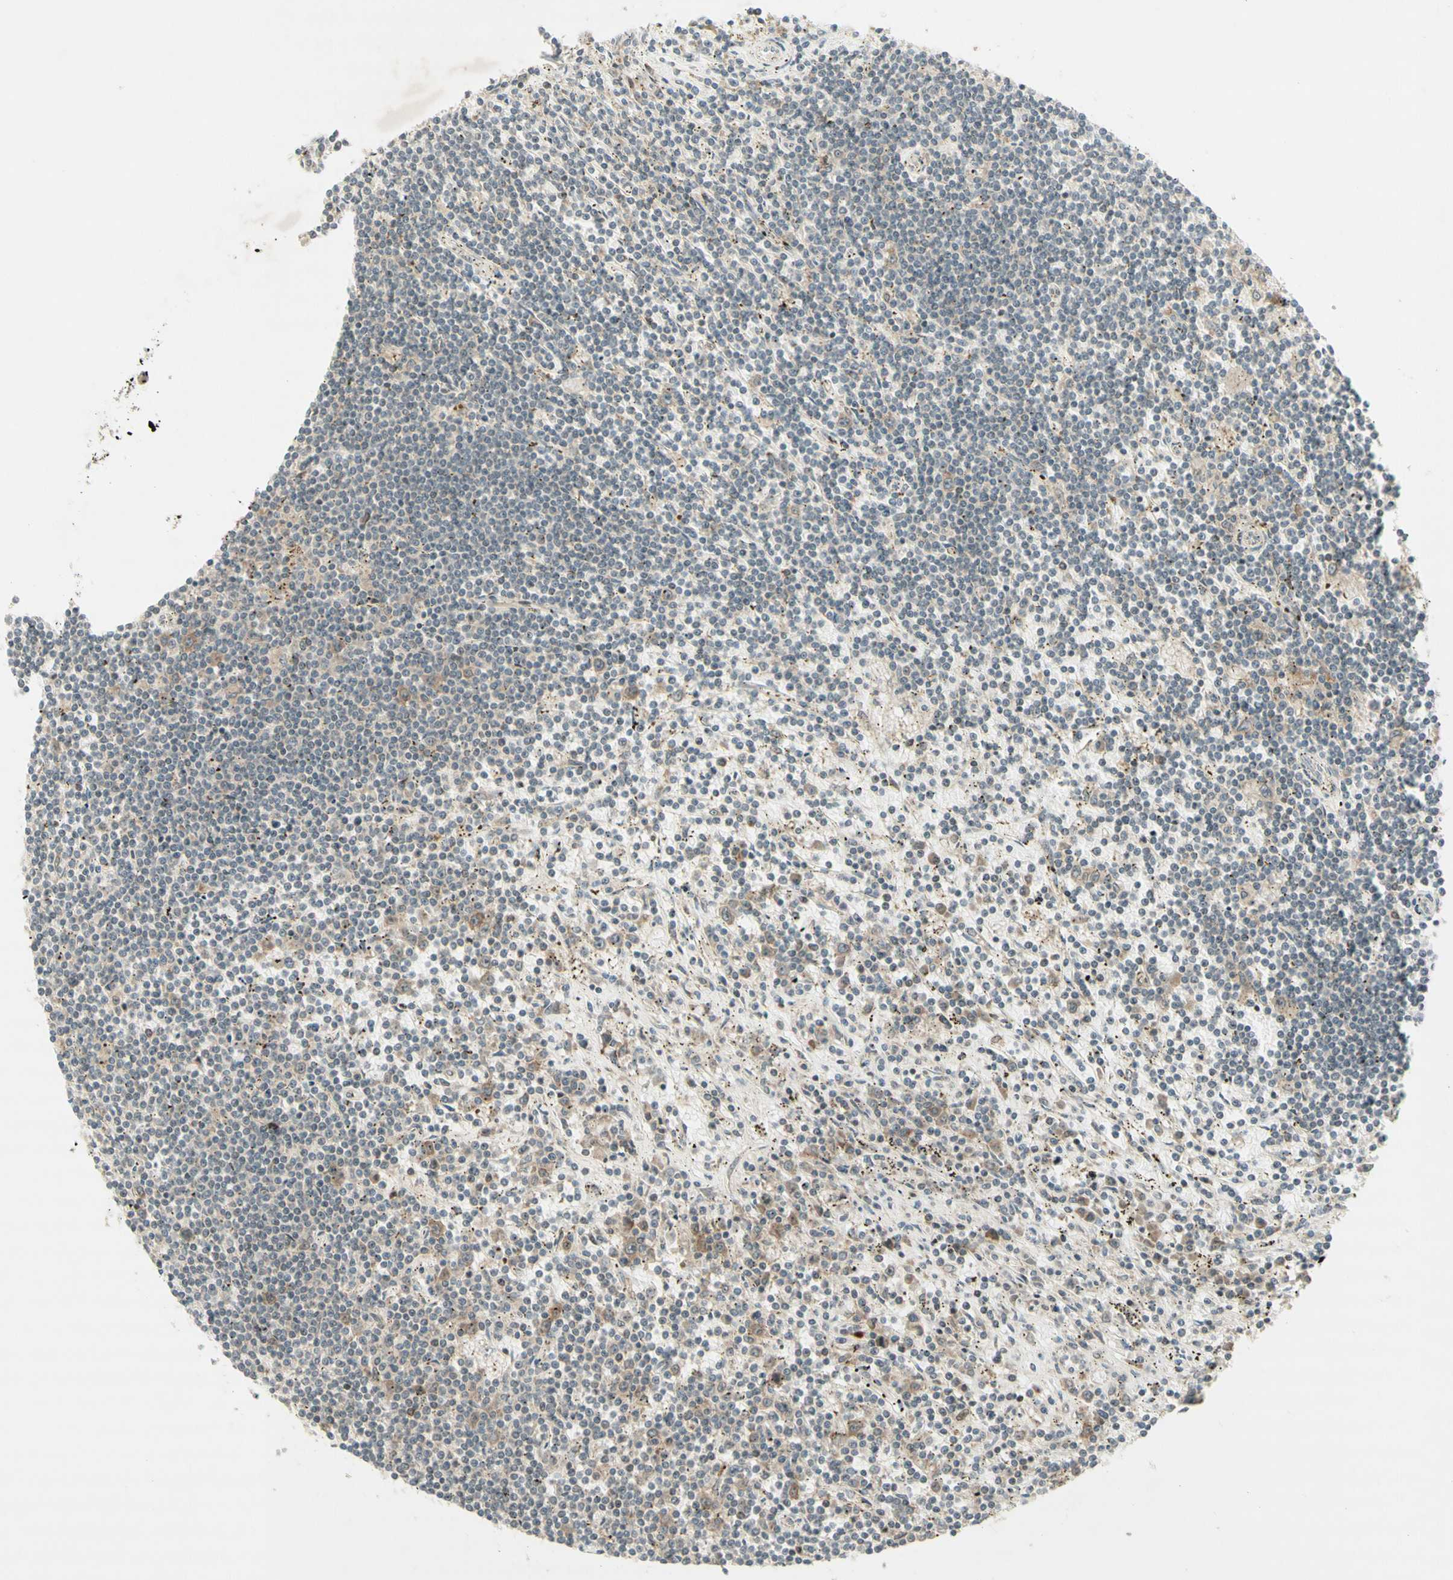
{"staining": {"intensity": "weak", "quantity": "25%-75%", "location": "cytoplasmic/membranous"}, "tissue": "lymphoma", "cell_type": "Tumor cells", "image_type": "cancer", "snomed": [{"axis": "morphology", "description": "Malignant lymphoma, non-Hodgkin's type, Low grade"}, {"axis": "topography", "description": "Spleen"}], "caption": "Protein expression analysis of human lymphoma reveals weak cytoplasmic/membranous expression in about 25%-75% of tumor cells. The staining was performed using DAB, with brown indicating positive protein expression. Nuclei are stained blue with hematoxylin.", "gene": "ETF1", "patient": {"sex": "male", "age": 76}}